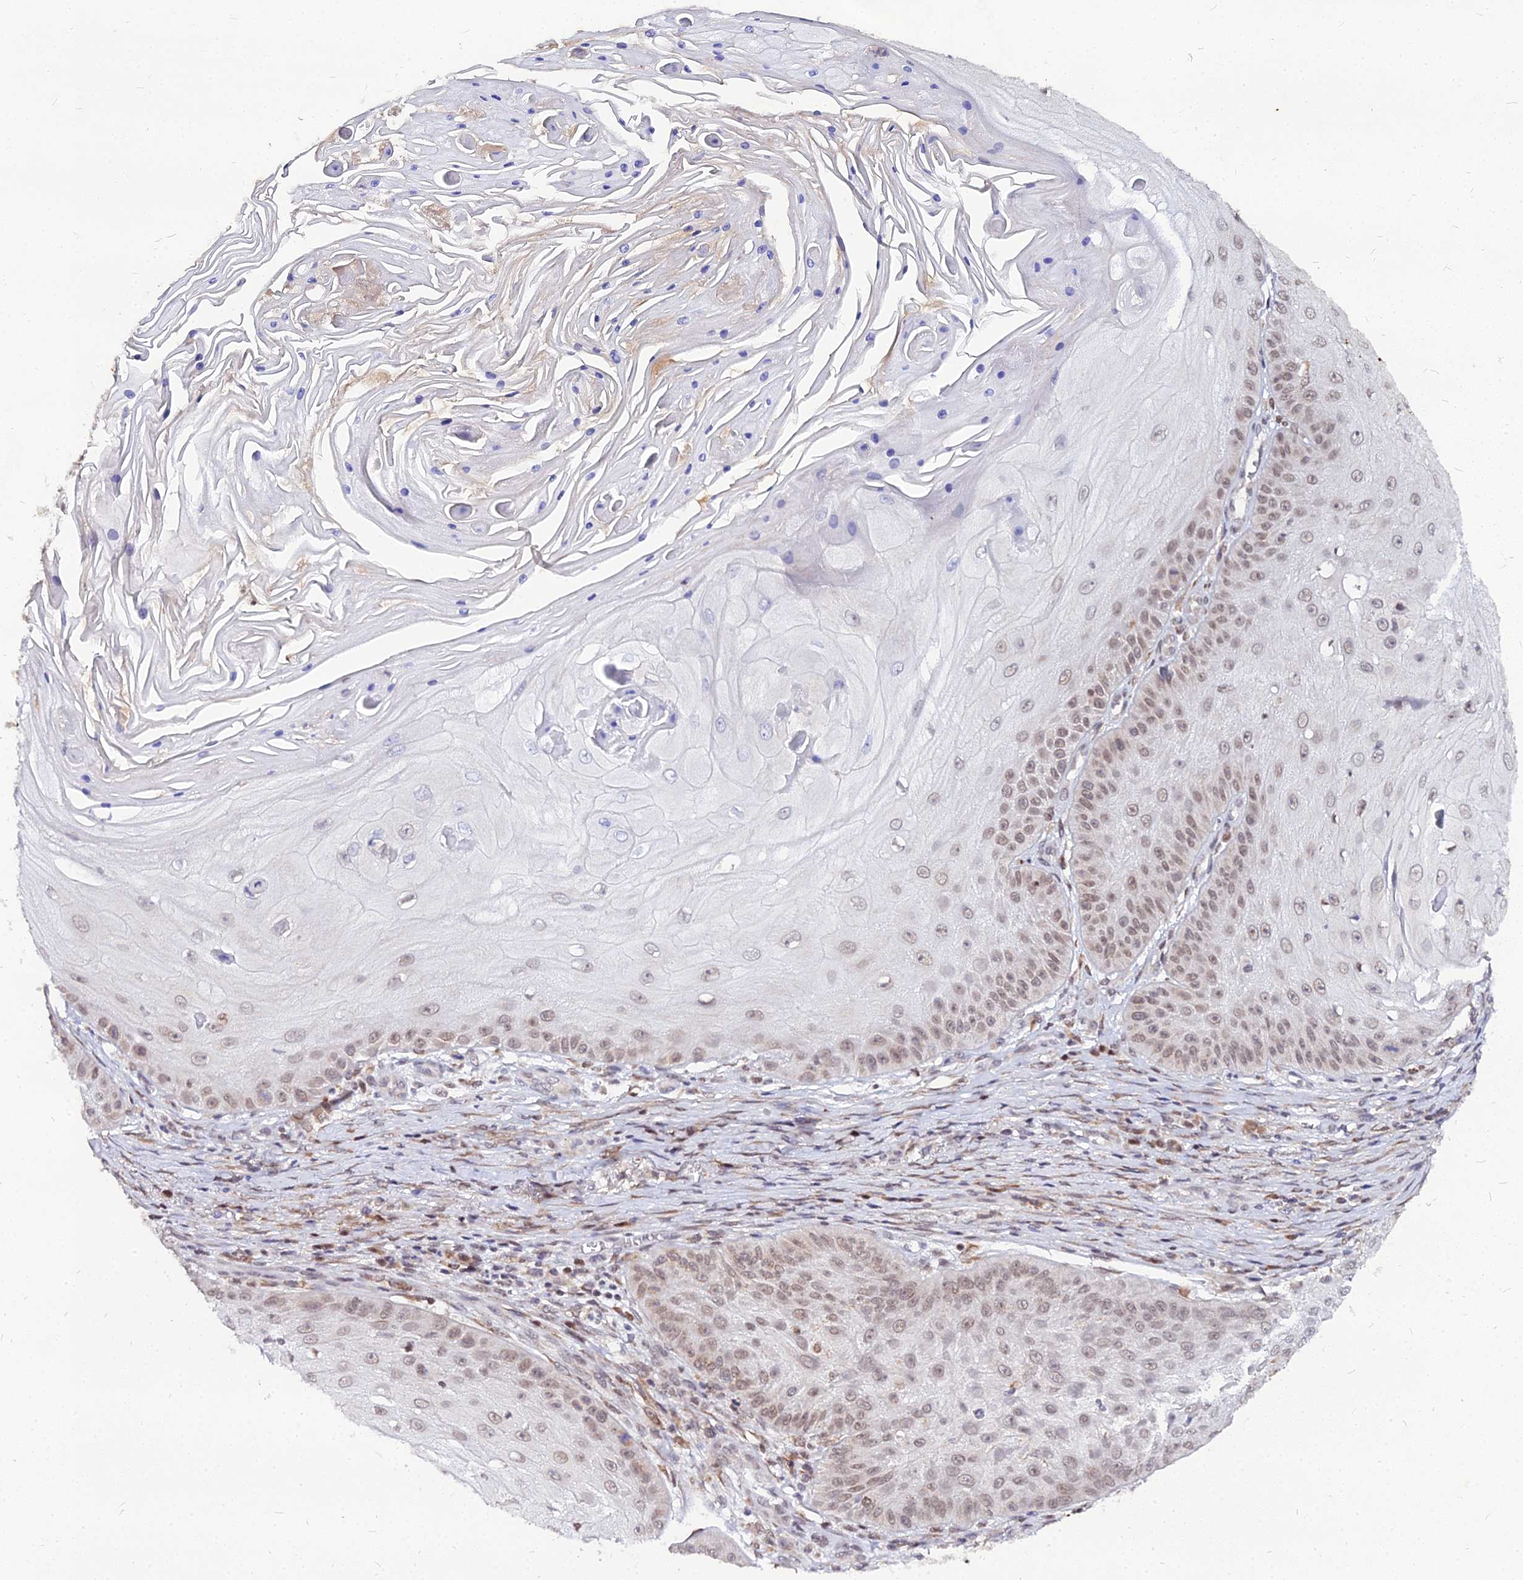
{"staining": {"intensity": "moderate", "quantity": ">75%", "location": "nuclear"}, "tissue": "skin cancer", "cell_type": "Tumor cells", "image_type": "cancer", "snomed": [{"axis": "morphology", "description": "Squamous cell carcinoma, NOS"}, {"axis": "topography", "description": "Skin"}], "caption": "Skin cancer (squamous cell carcinoma) was stained to show a protein in brown. There is medium levels of moderate nuclear expression in approximately >75% of tumor cells. (DAB (3,3'-diaminobenzidine) = brown stain, brightfield microscopy at high magnification).", "gene": "RNF121", "patient": {"sex": "male", "age": 70}}